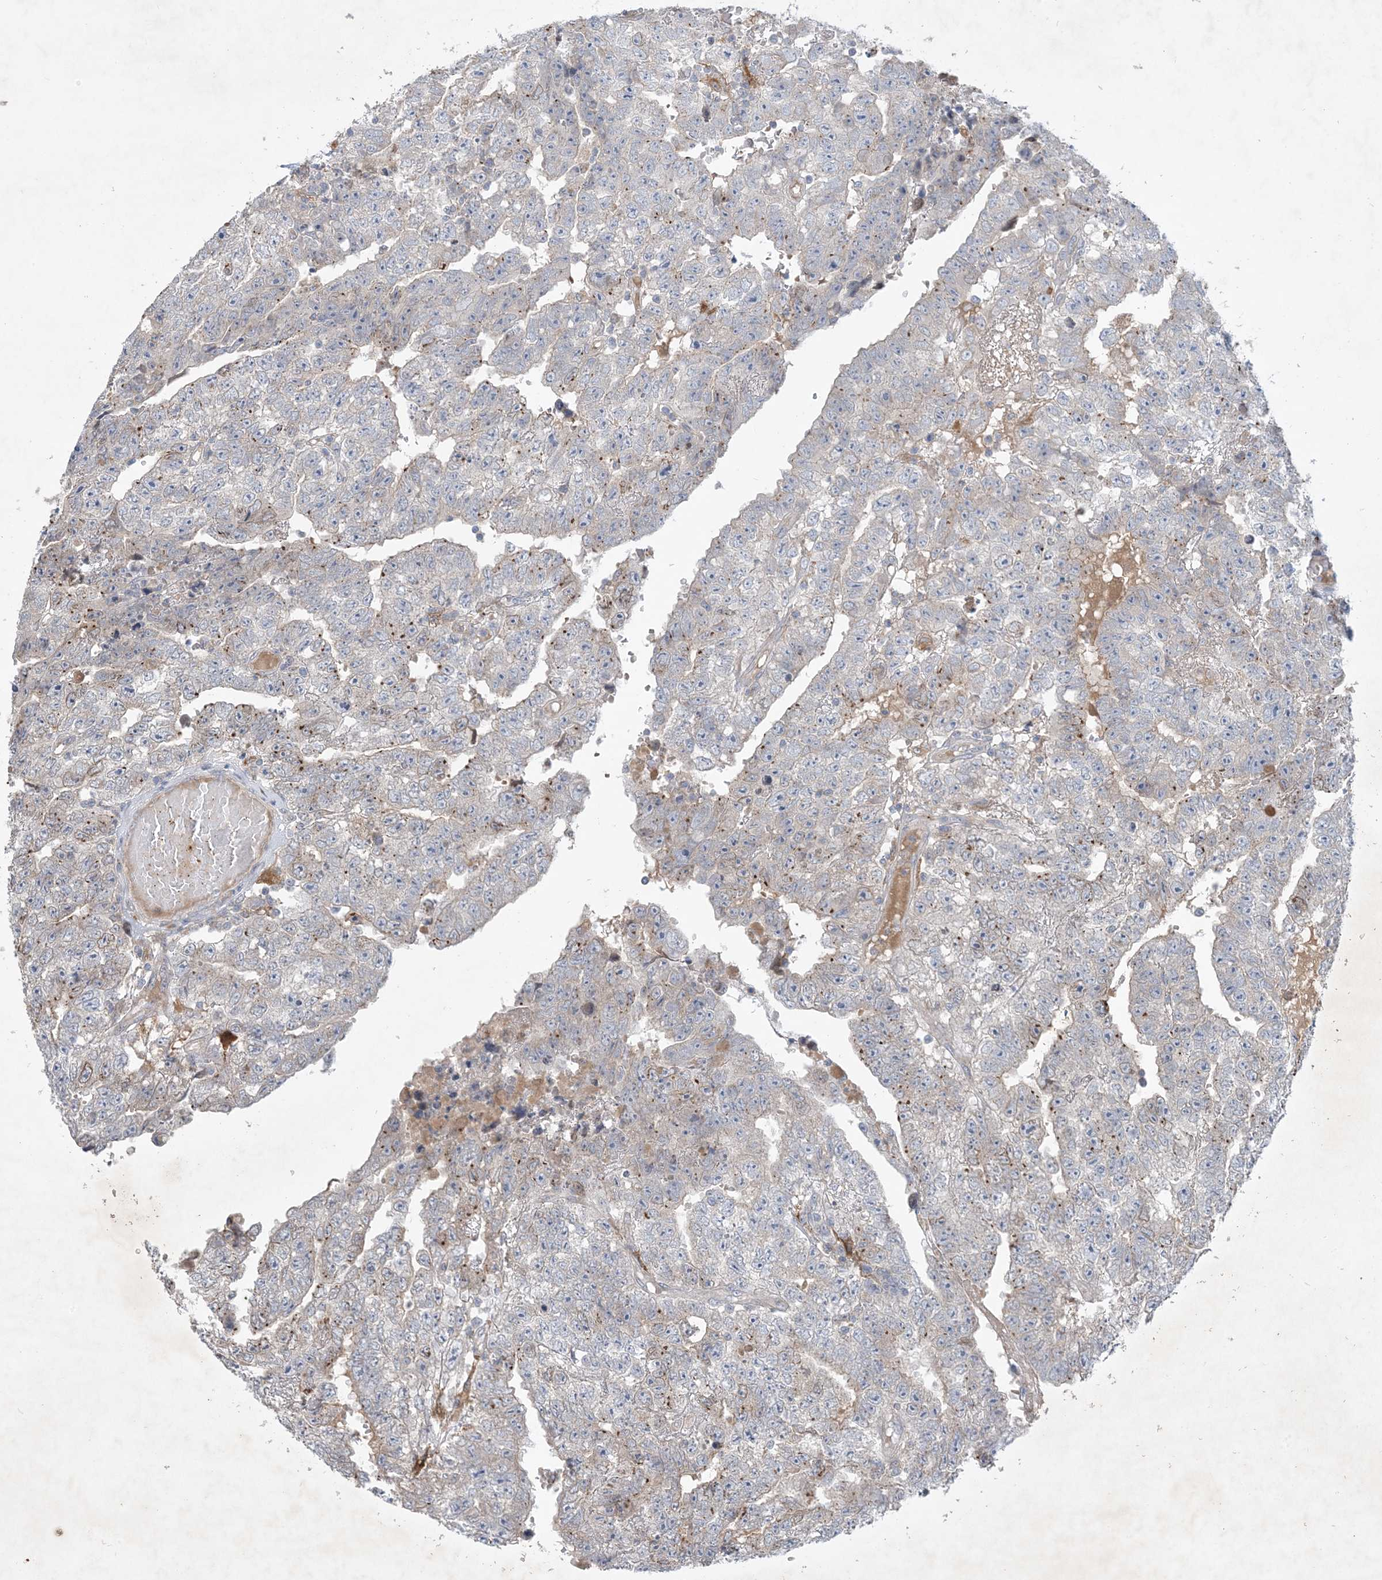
{"staining": {"intensity": "negative", "quantity": "none", "location": "none"}, "tissue": "testis cancer", "cell_type": "Tumor cells", "image_type": "cancer", "snomed": [{"axis": "morphology", "description": "Carcinoma, Embryonal, NOS"}, {"axis": "topography", "description": "Testis"}], "caption": "IHC image of neoplastic tissue: human embryonal carcinoma (testis) stained with DAB (3,3'-diaminobenzidine) demonstrates no significant protein staining in tumor cells.", "gene": "MRPS18A", "patient": {"sex": "male", "age": 25}}